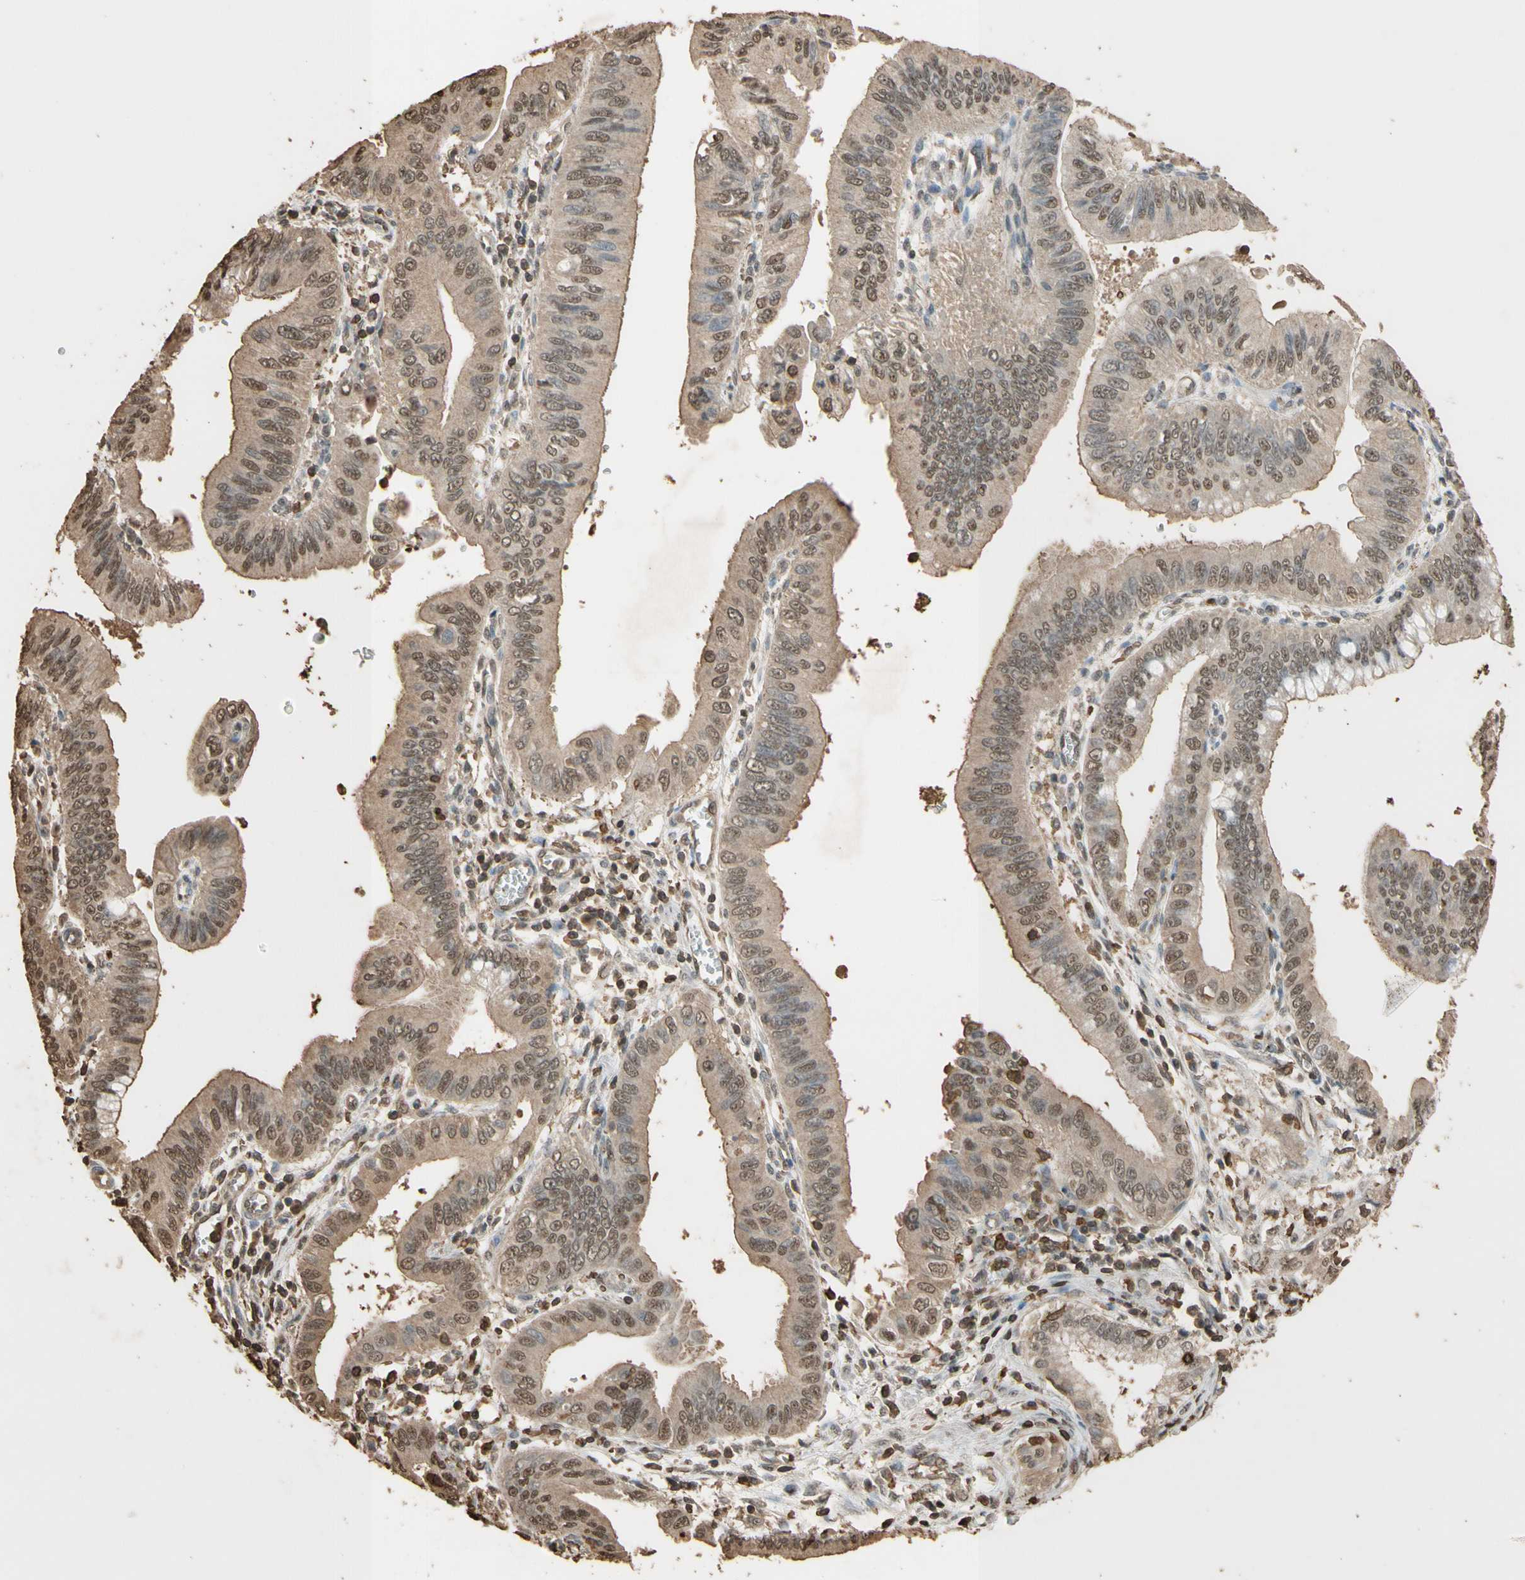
{"staining": {"intensity": "moderate", "quantity": ">75%", "location": "cytoplasmic/membranous,nuclear"}, "tissue": "pancreatic cancer", "cell_type": "Tumor cells", "image_type": "cancer", "snomed": [{"axis": "morphology", "description": "Normal tissue, NOS"}, {"axis": "topography", "description": "Lymph node"}], "caption": "This micrograph reveals immunohistochemistry (IHC) staining of human pancreatic cancer, with medium moderate cytoplasmic/membranous and nuclear expression in about >75% of tumor cells.", "gene": "TNFSF13B", "patient": {"sex": "male", "age": 50}}